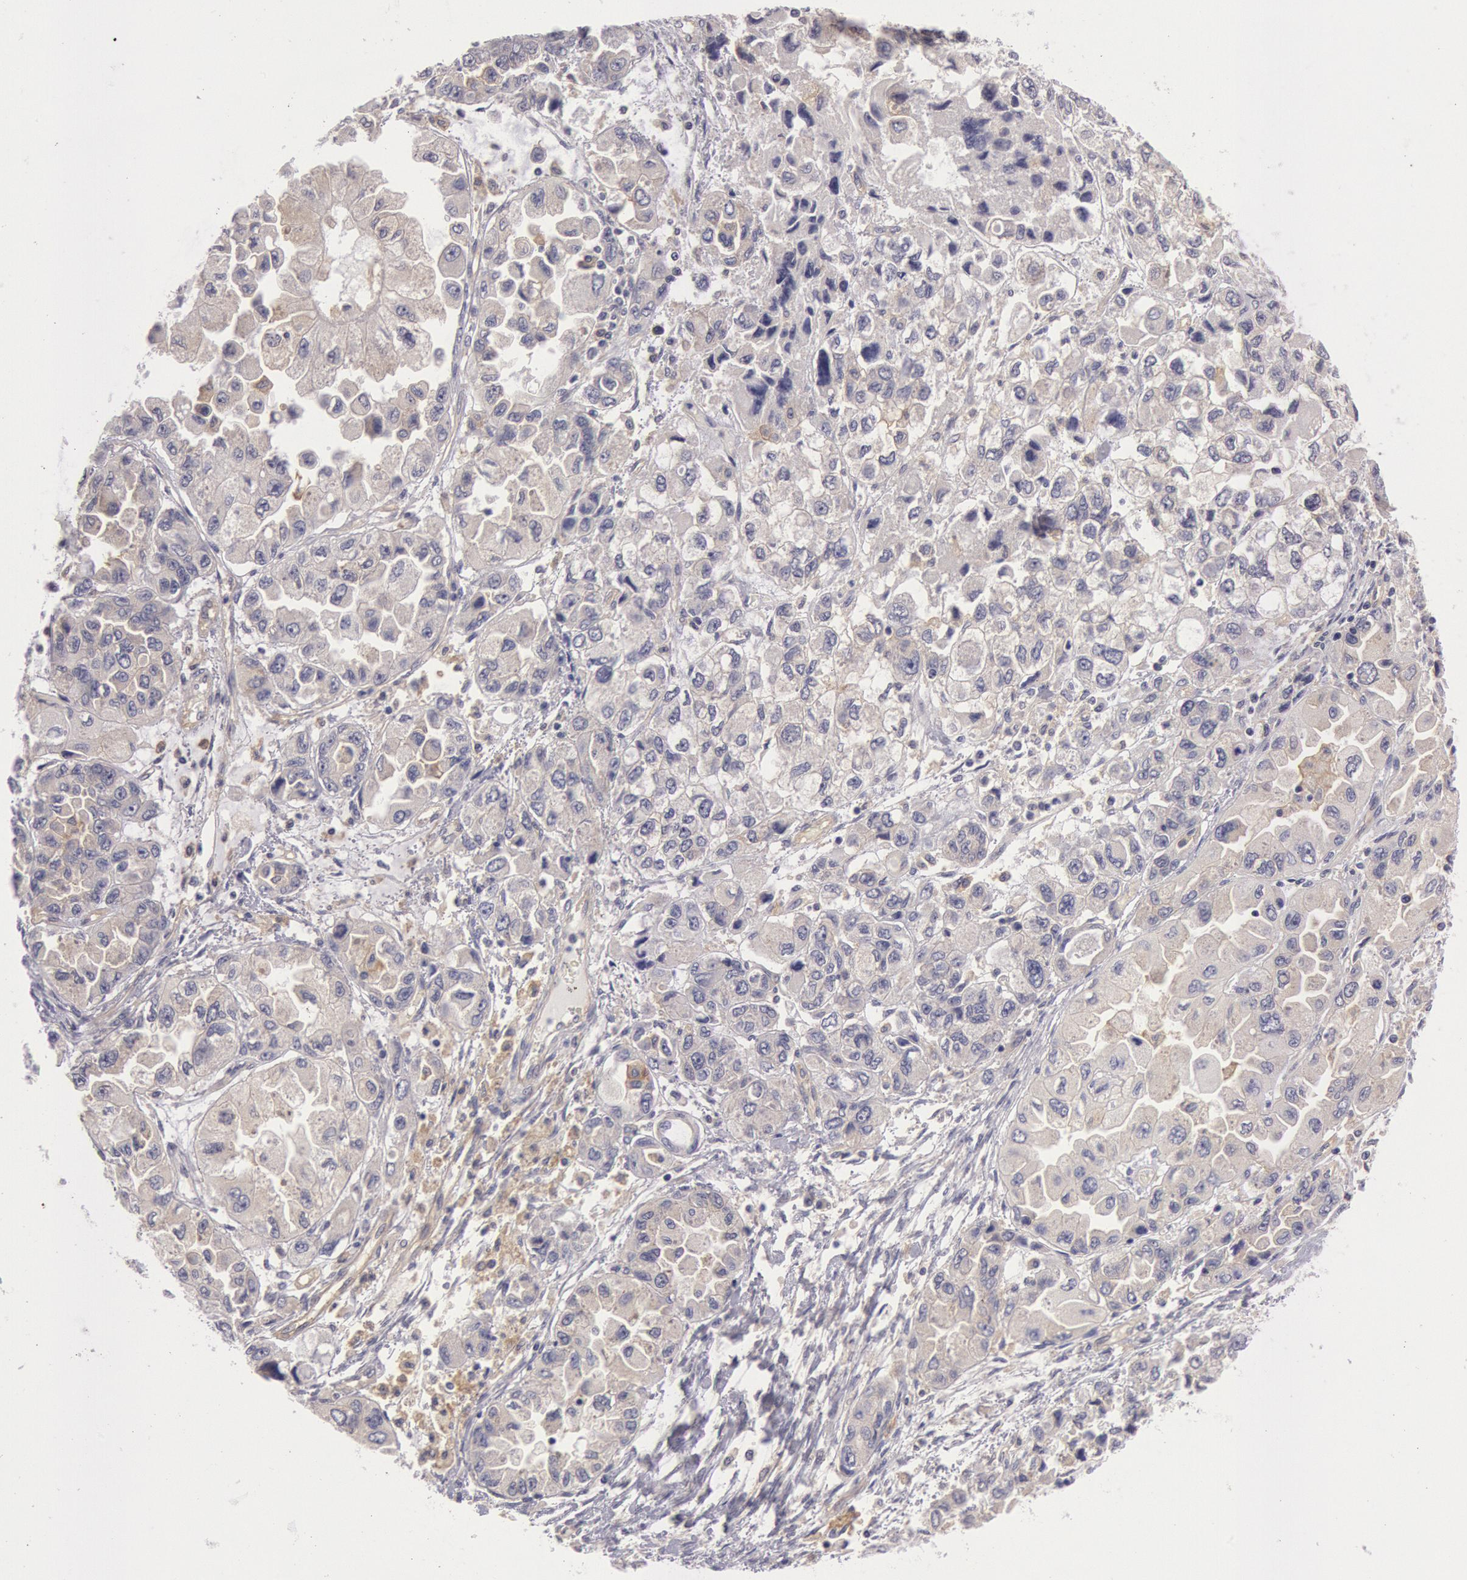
{"staining": {"intensity": "negative", "quantity": "none", "location": "none"}, "tissue": "ovarian cancer", "cell_type": "Tumor cells", "image_type": "cancer", "snomed": [{"axis": "morphology", "description": "Cystadenocarcinoma, serous, NOS"}, {"axis": "topography", "description": "Ovary"}], "caption": "Tumor cells are negative for brown protein staining in serous cystadenocarcinoma (ovarian).", "gene": "MYO5A", "patient": {"sex": "female", "age": 84}}